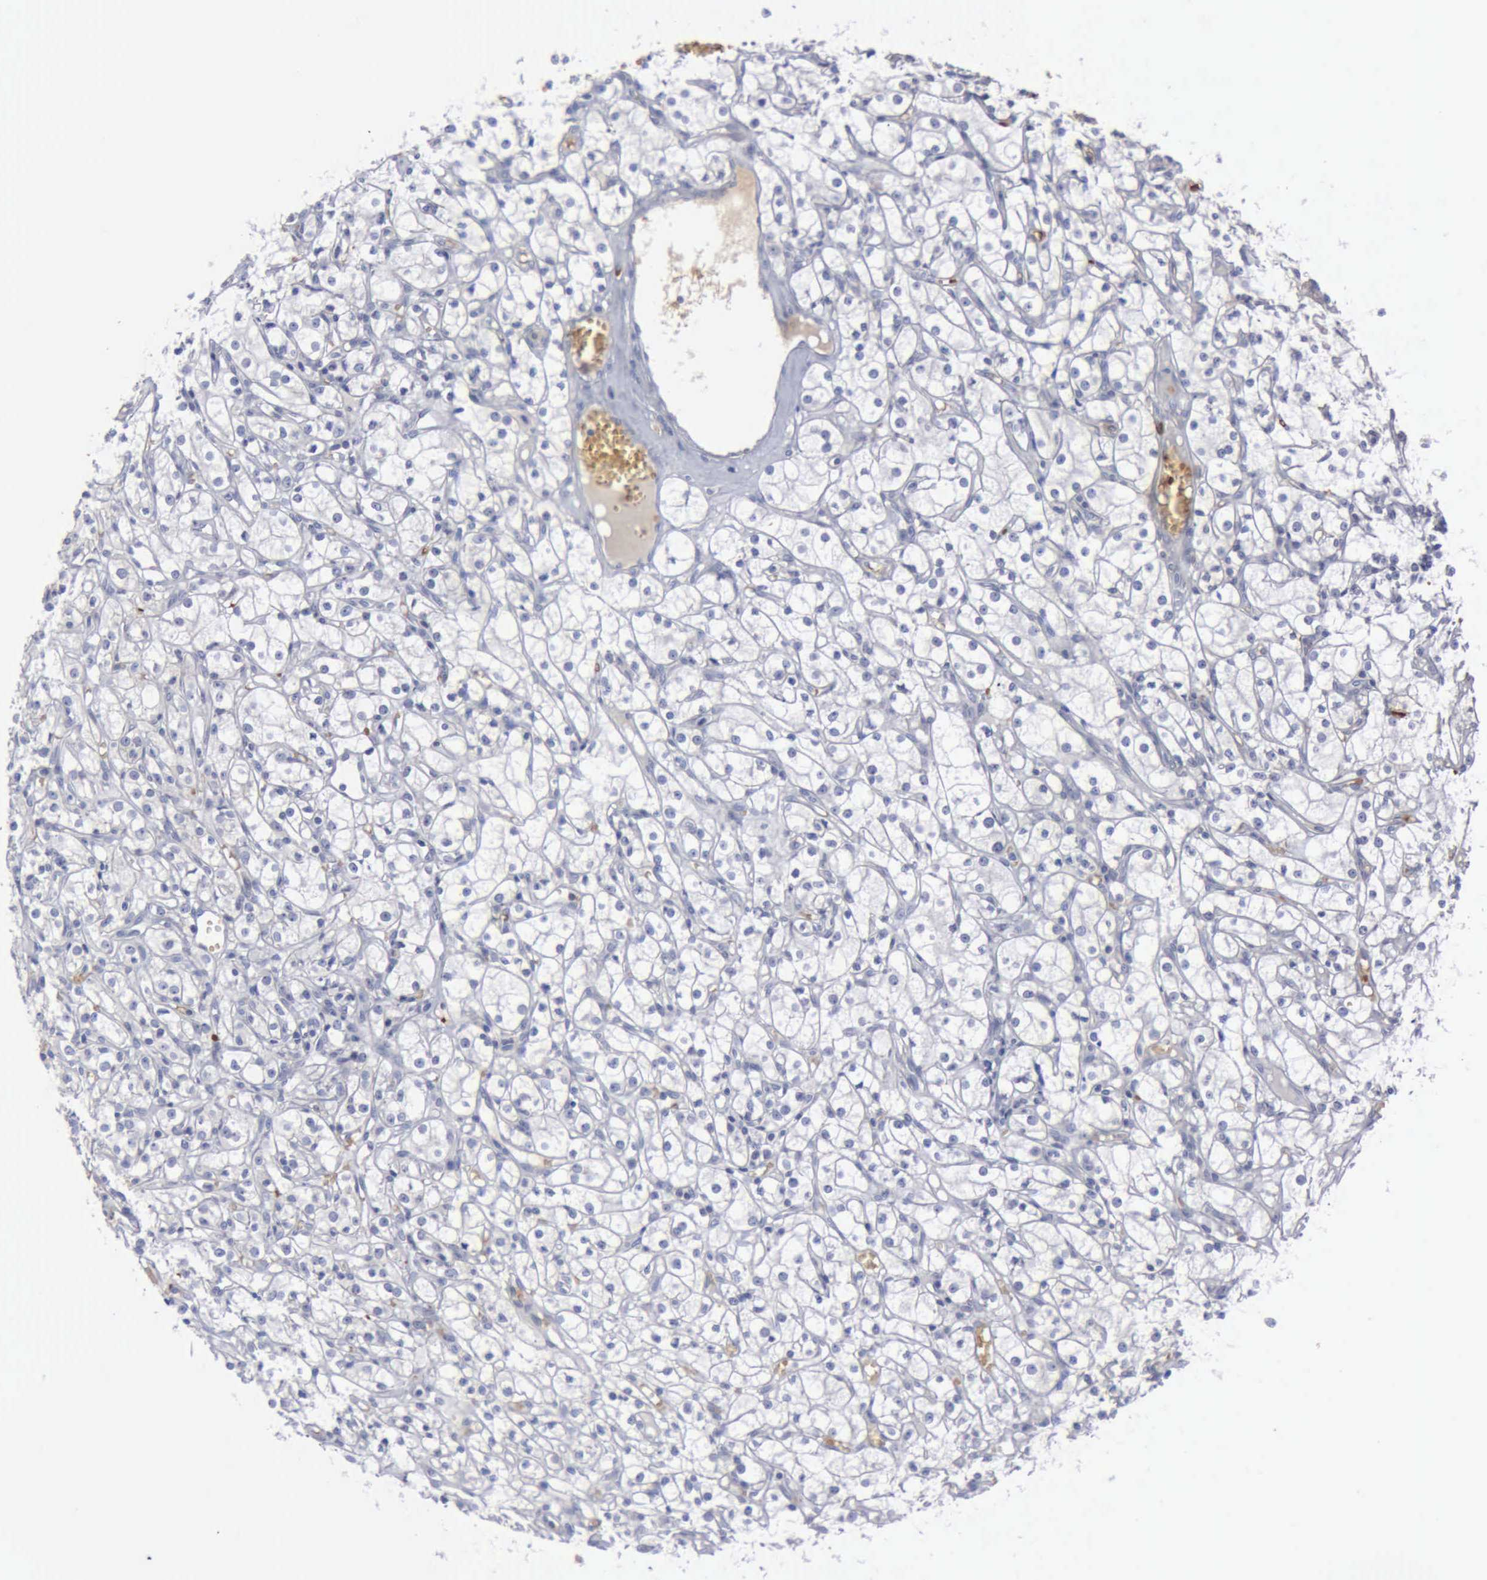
{"staining": {"intensity": "negative", "quantity": "none", "location": "none"}, "tissue": "renal cancer", "cell_type": "Tumor cells", "image_type": "cancer", "snomed": [{"axis": "morphology", "description": "Adenocarcinoma, NOS"}, {"axis": "topography", "description": "Kidney"}], "caption": "Adenocarcinoma (renal) stained for a protein using immunohistochemistry (IHC) exhibits no staining tumor cells.", "gene": "TGFB1", "patient": {"sex": "male", "age": 61}}